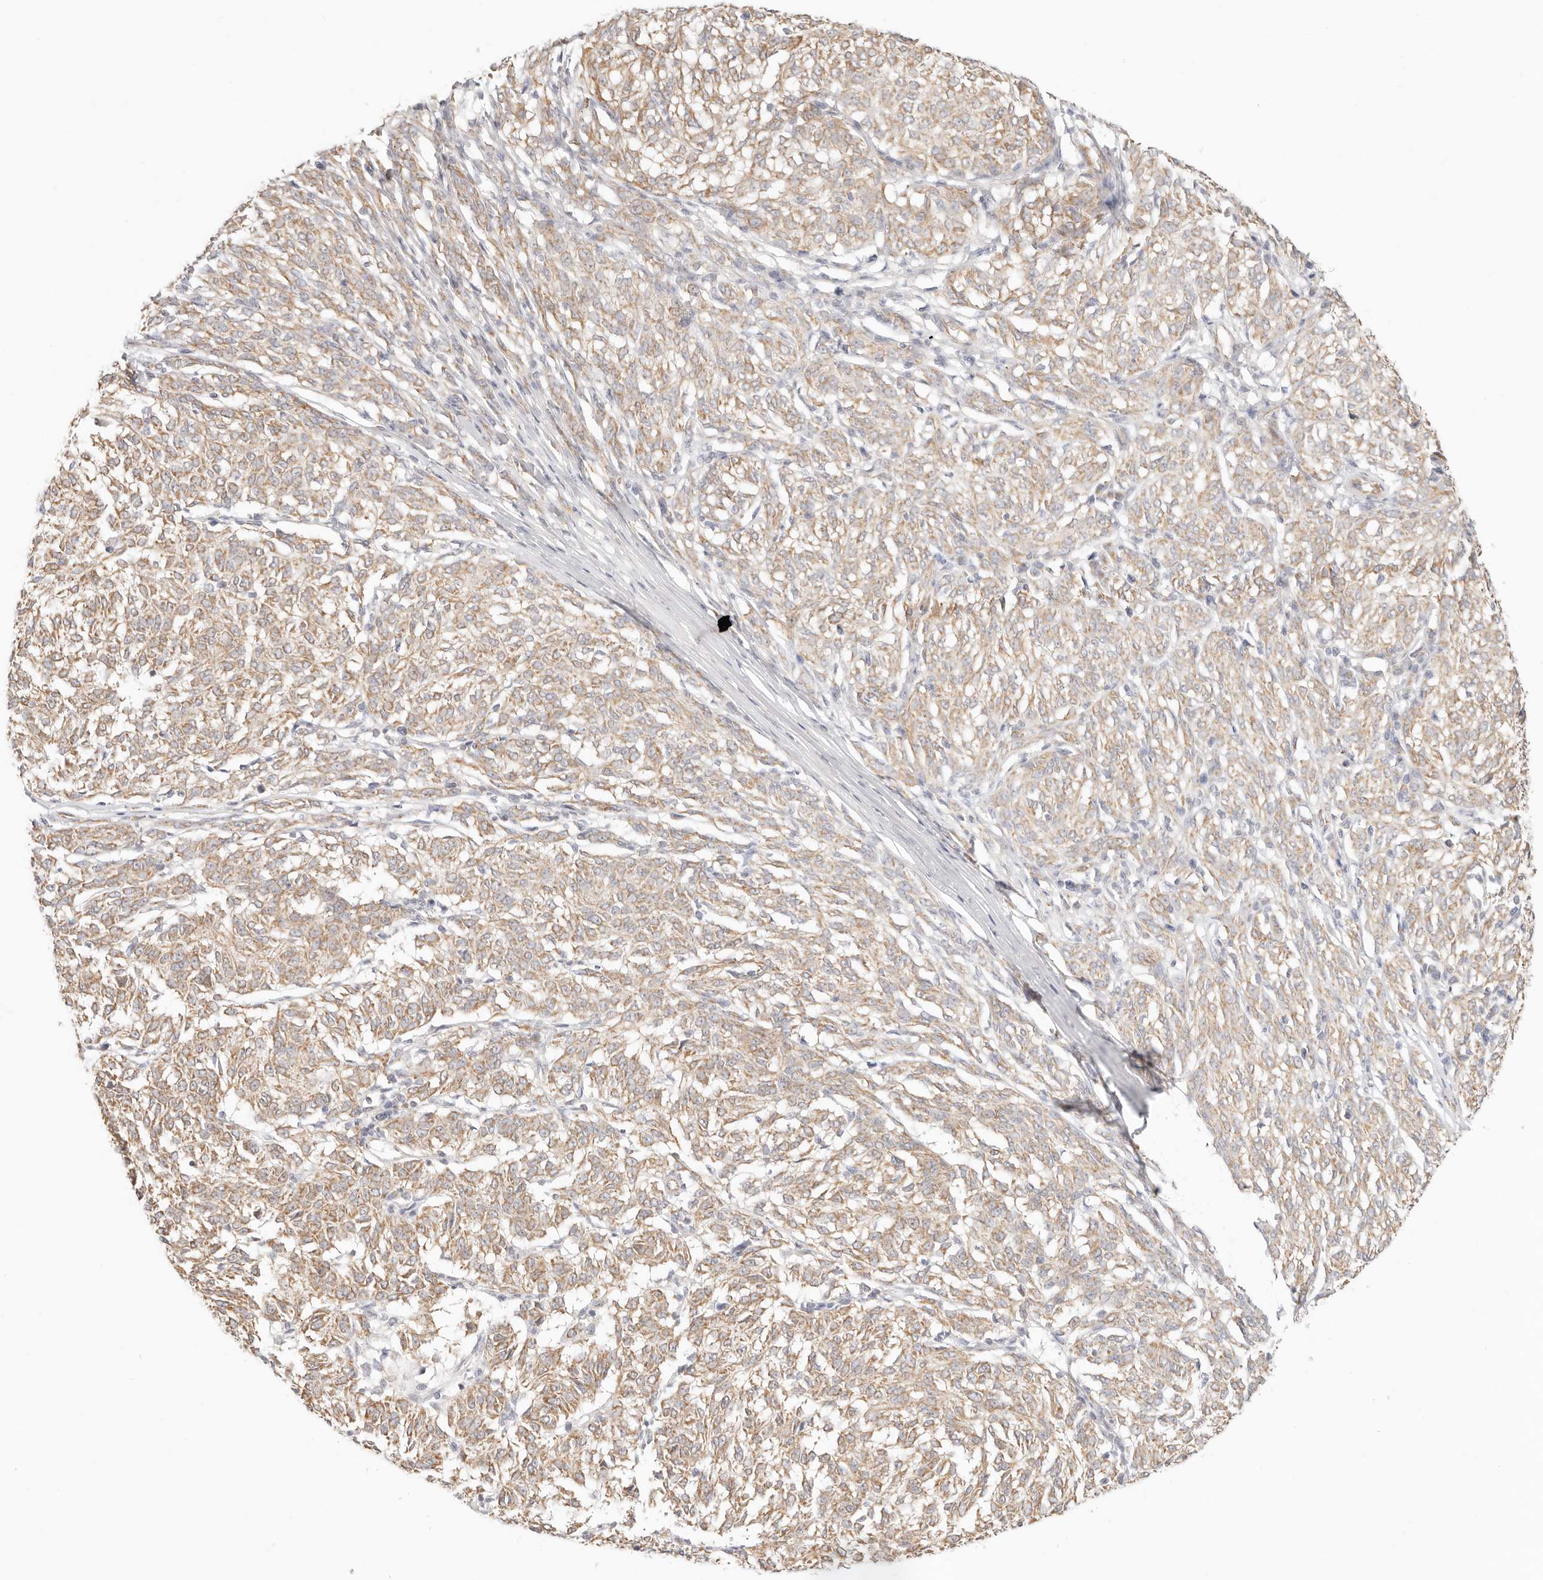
{"staining": {"intensity": "moderate", "quantity": ">75%", "location": "cytoplasmic/membranous"}, "tissue": "melanoma", "cell_type": "Tumor cells", "image_type": "cancer", "snomed": [{"axis": "morphology", "description": "Malignant melanoma, NOS"}, {"axis": "topography", "description": "Skin"}], "caption": "Tumor cells demonstrate medium levels of moderate cytoplasmic/membranous positivity in approximately >75% of cells in melanoma. The staining was performed using DAB, with brown indicating positive protein expression. Nuclei are stained blue with hematoxylin.", "gene": "ZC3H11A", "patient": {"sex": "female", "age": 72}}